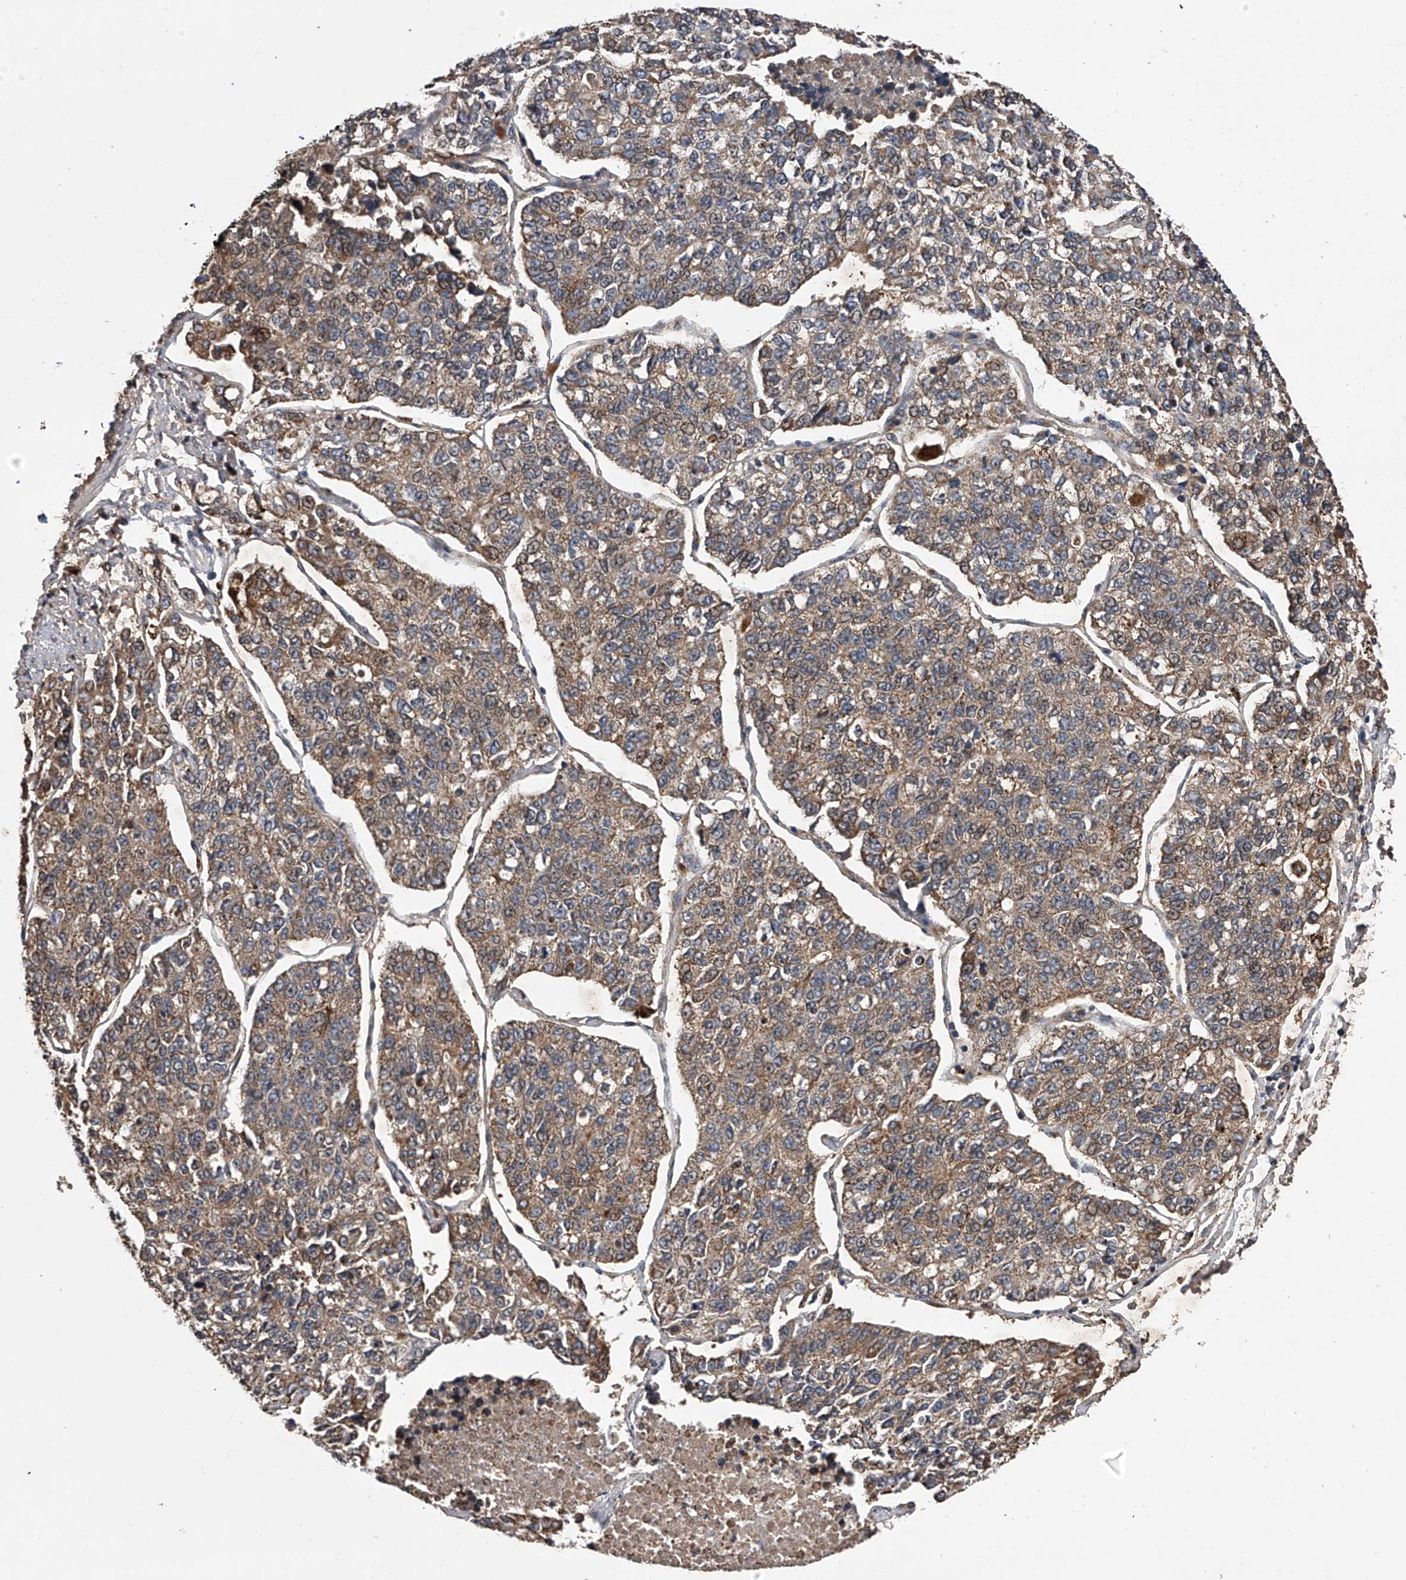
{"staining": {"intensity": "weak", "quantity": ">75%", "location": "cytoplasmic/membranous"}, "tissue": "lung cancer", "cell_type": "Tumor cells", "image_type": "cancer", "snomed": [{"axis": "morphology", "description": "Adenocarcinoma, NOS"}, {"axis": "topography", "description": "Lung"}], "caption": "Tumor cells exhibit low levels of weak cytoplasmic/membranous positivity in approximately >75% of cells in human lung adenocarcinoma.", "gene": "MAP3K11", "patient": {"sex": "male", "age": 49}}